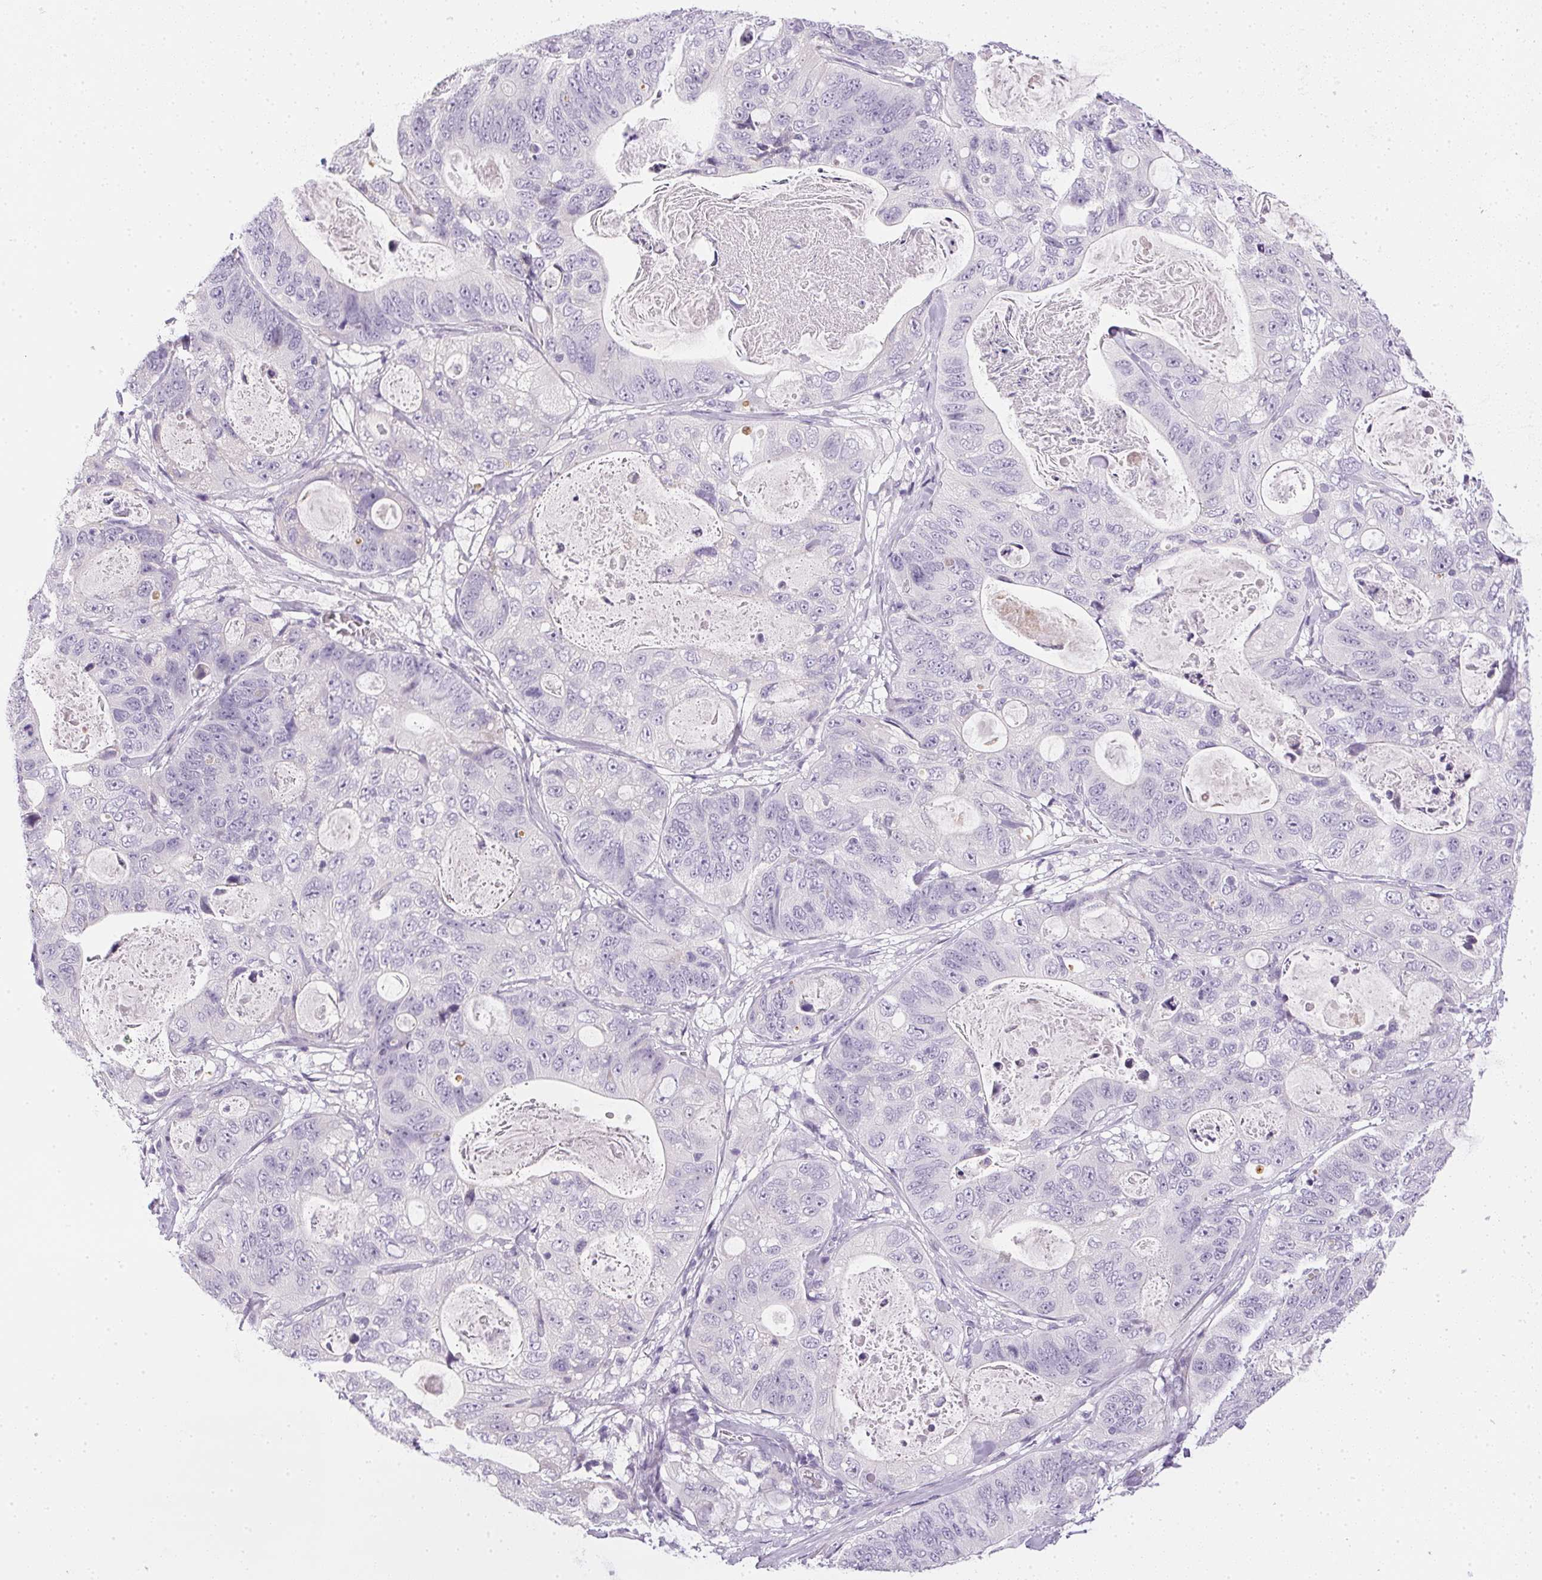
{"staining": {"intensity": "negative", "quantity": "none", "location": "none"}, "tissue": "stomach cancer", "cell_type": "Tumor cells", "image_type": "cancer", "snomed": [{"axis": "morphology", "description": "Normal tissue, NOS"}, {"axis": "morphology", "description": "Adenocarcinoma, NOS"}, {"axis": "topography", "description": "Stomach"}], "caption": "There is no significant staining in tumor cells of adenocarcinoma (stomach). (Stains: DAB immunohistochemistry with hematoxylin counter stain, Microscopy: brightfield microscopy at high magnification).", "gene": "GSDMC", "patient": {"sex": "female", "age": 89}}